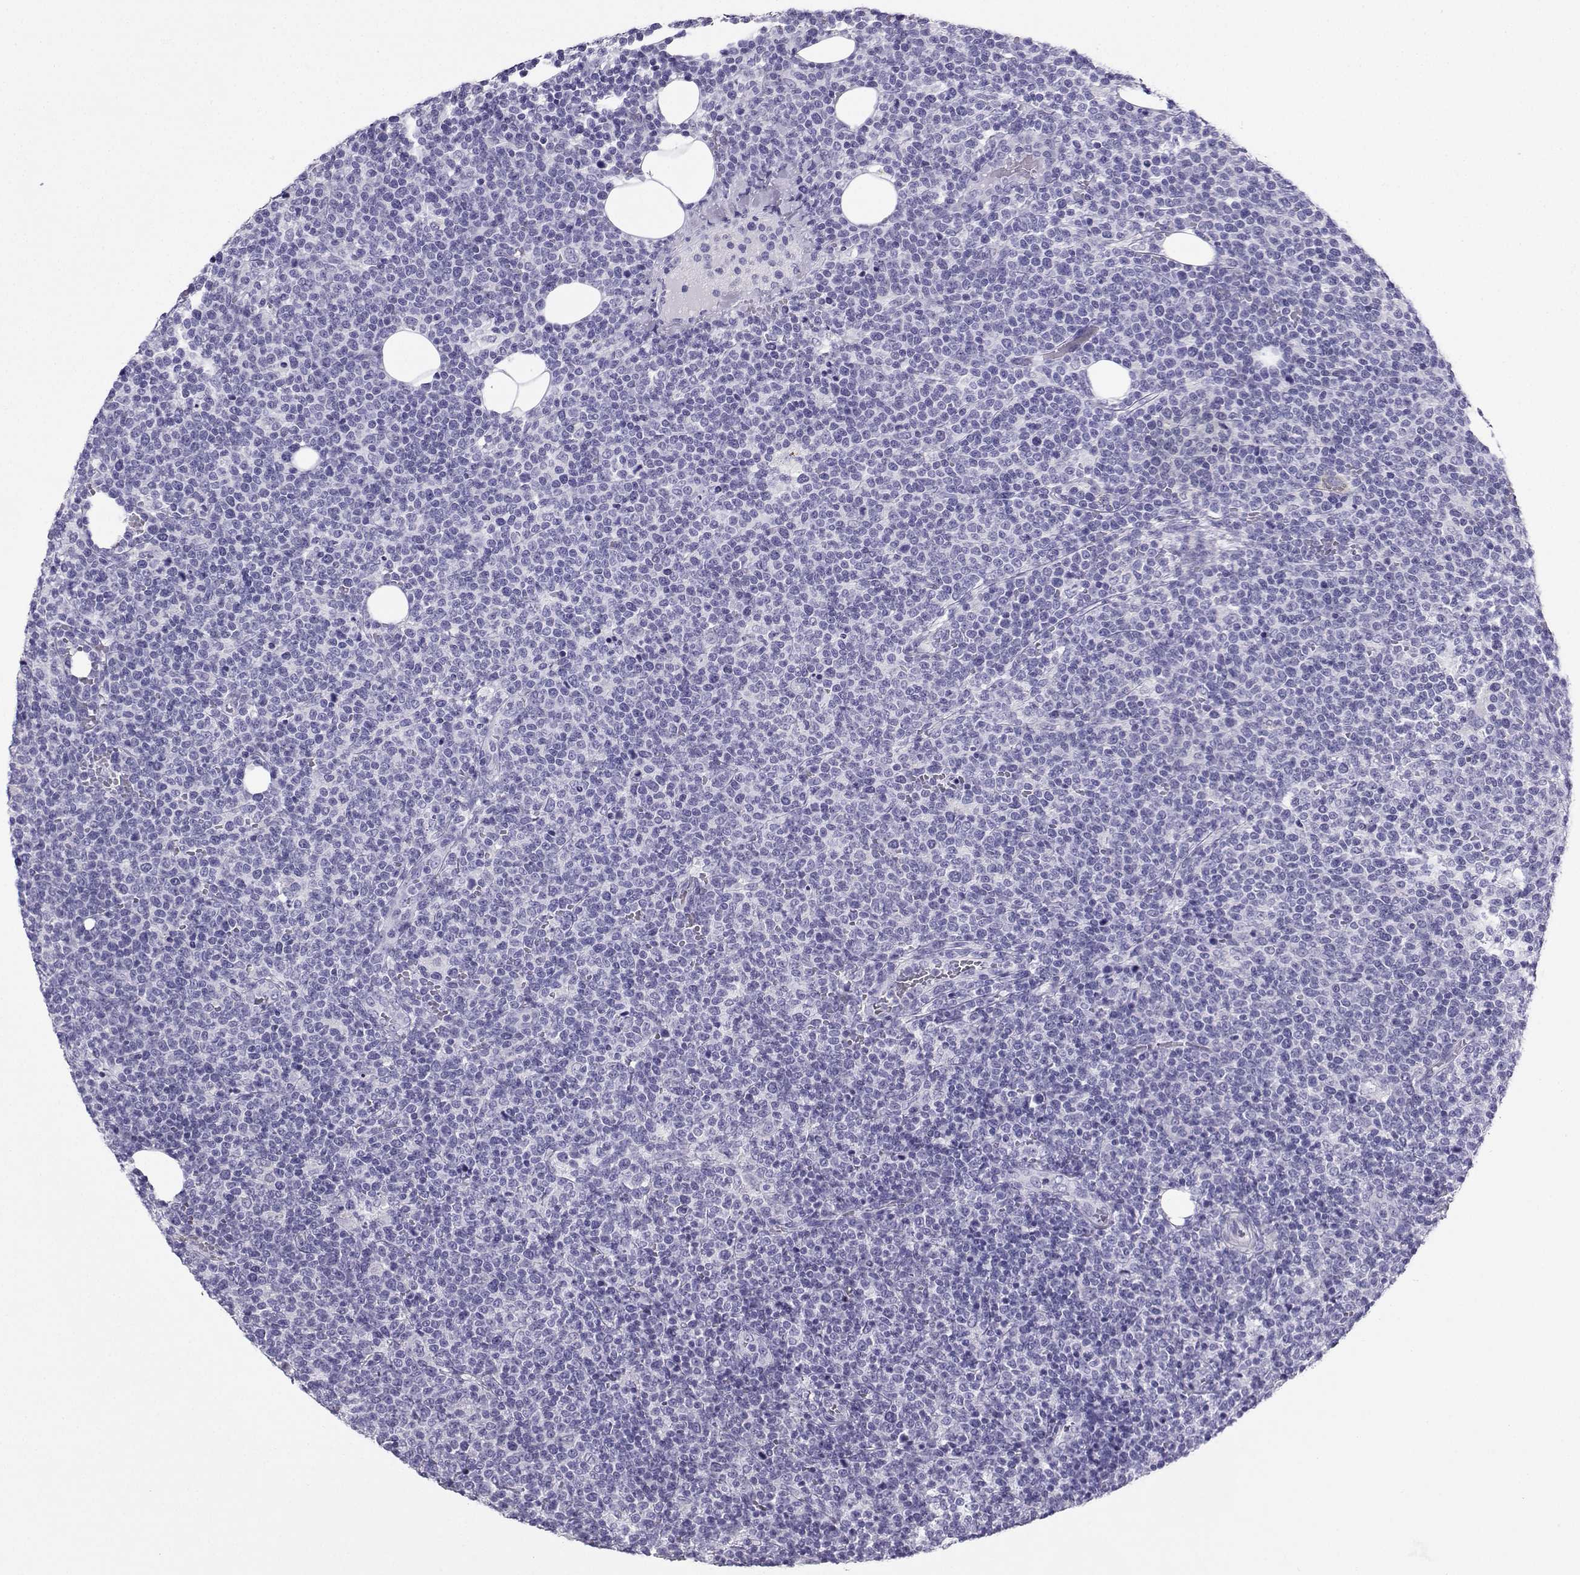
{"staining": {"intensity": "negative", "quantity": "none", "location": "none"}, "tissue": "lymphoma", "cell_type": "Tumor cells", "image_type": "cancer", "snomed": [{"axis": "morphology", "description": "Malignant lymphoma, non-Hodgkin's type, High grade"}, {"axis": "topography", "description": "Lymph node"}], "caption": "This micrograph is of lymphoma stained with immunohistochemistry to label a protein in brown with the nuclei are counter-stained blue. There is no positivity in tumor cells. Nuclei are stained in blue.", "gene": "CD109", "patient": {"sex": "male", "age": 61}}